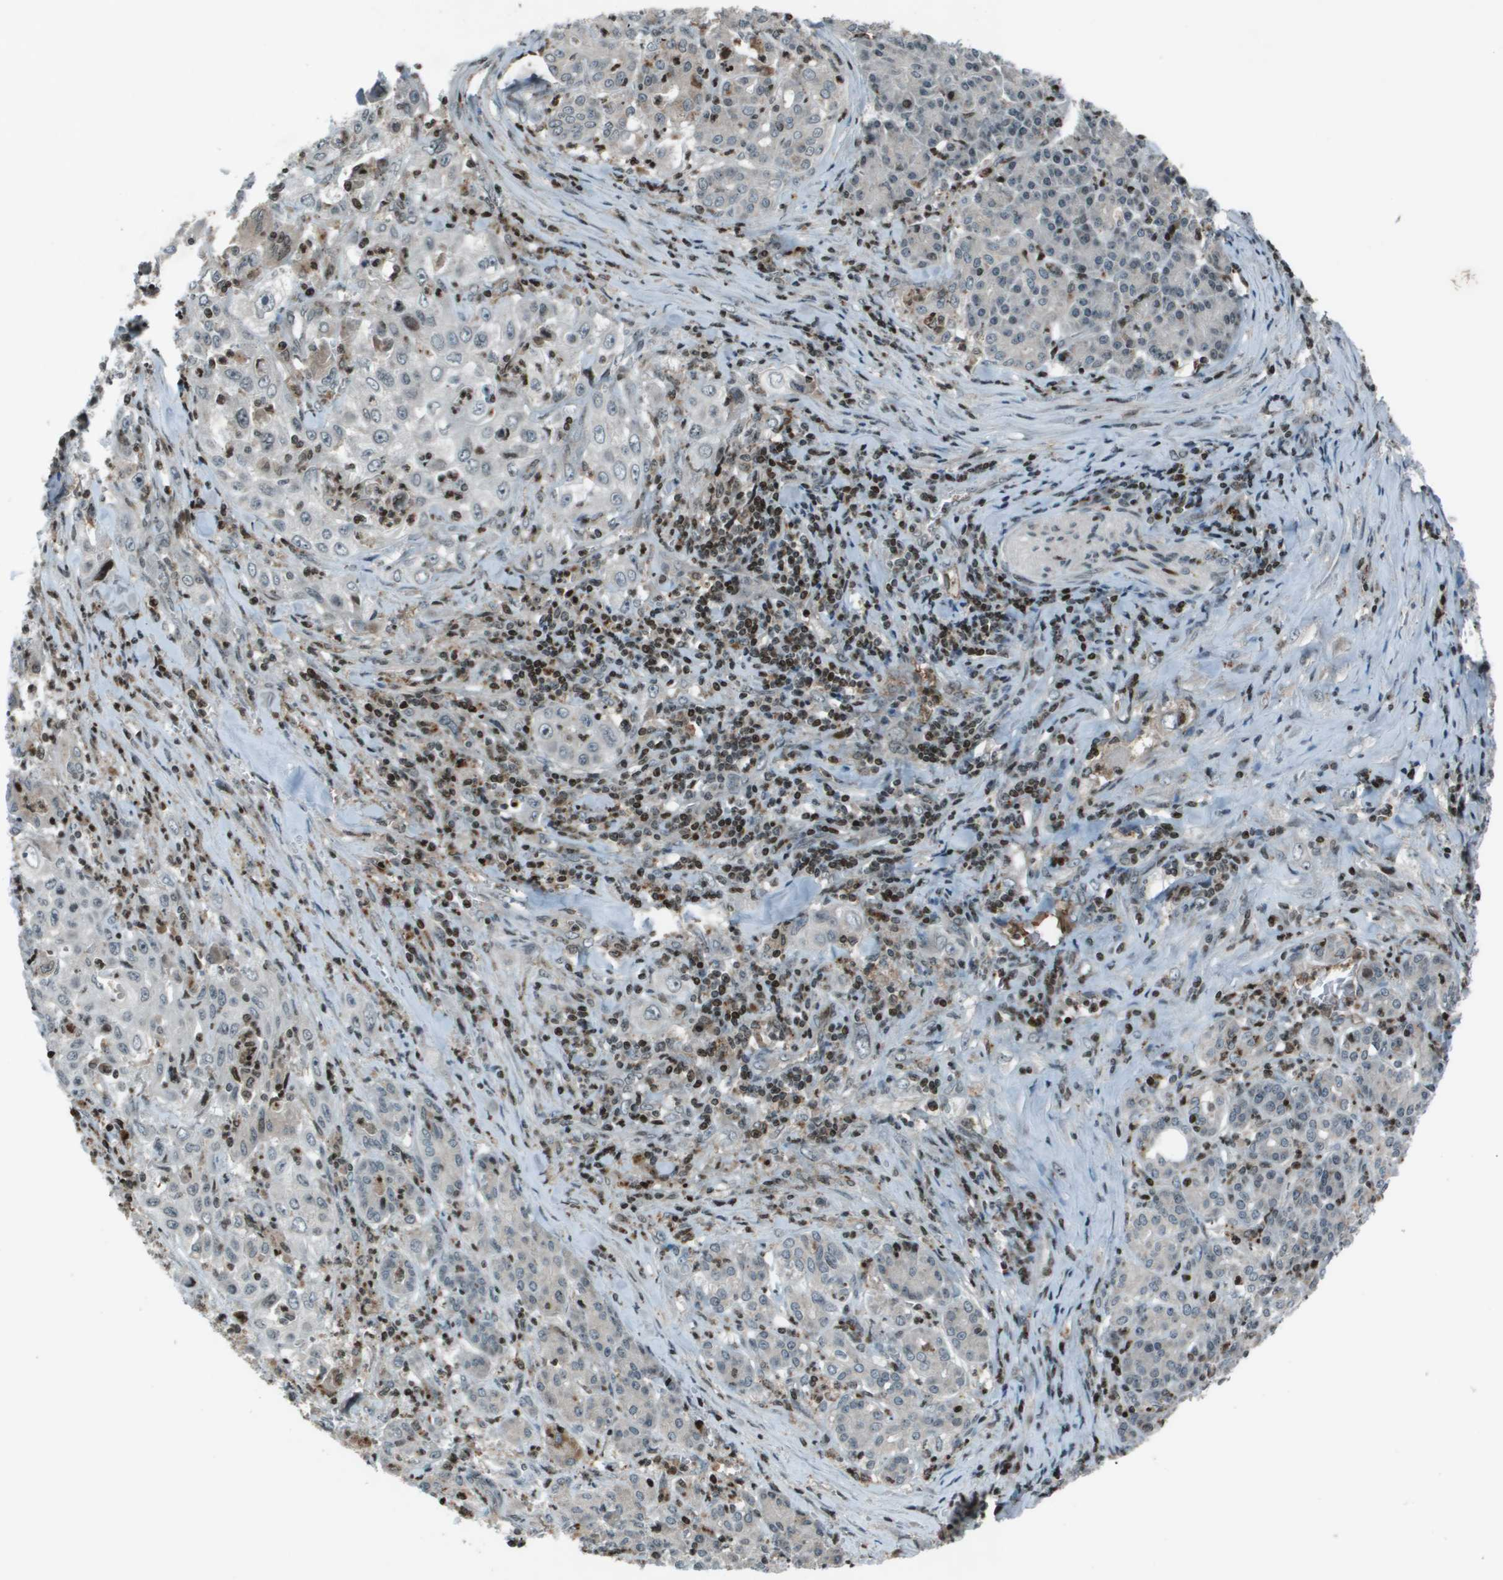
{"staining": {"intensity": "negative", "quantity": "none", "location": "none"}, "tissue": "pancreatic cancer", "cell_type": "Tumor cells", "image_type": "cancer", "snomed": [{"axis": "morphology", "description": "Adenocarcinoma, NOS"}, {"axis": "topography", "description": "Pancreas"}], "caption": "A histopathology image of pancreatic adenocarcinoma stained for a protein reveals no brown staining in tumor cells. The staining was performed using DAB to visualize the protein expression in brown, while the nuclei were stained in blue with hematoxylin (Magnification: 20x).", "gene": "CXCL12", "patient": {"sex": "male", "age": 70}}